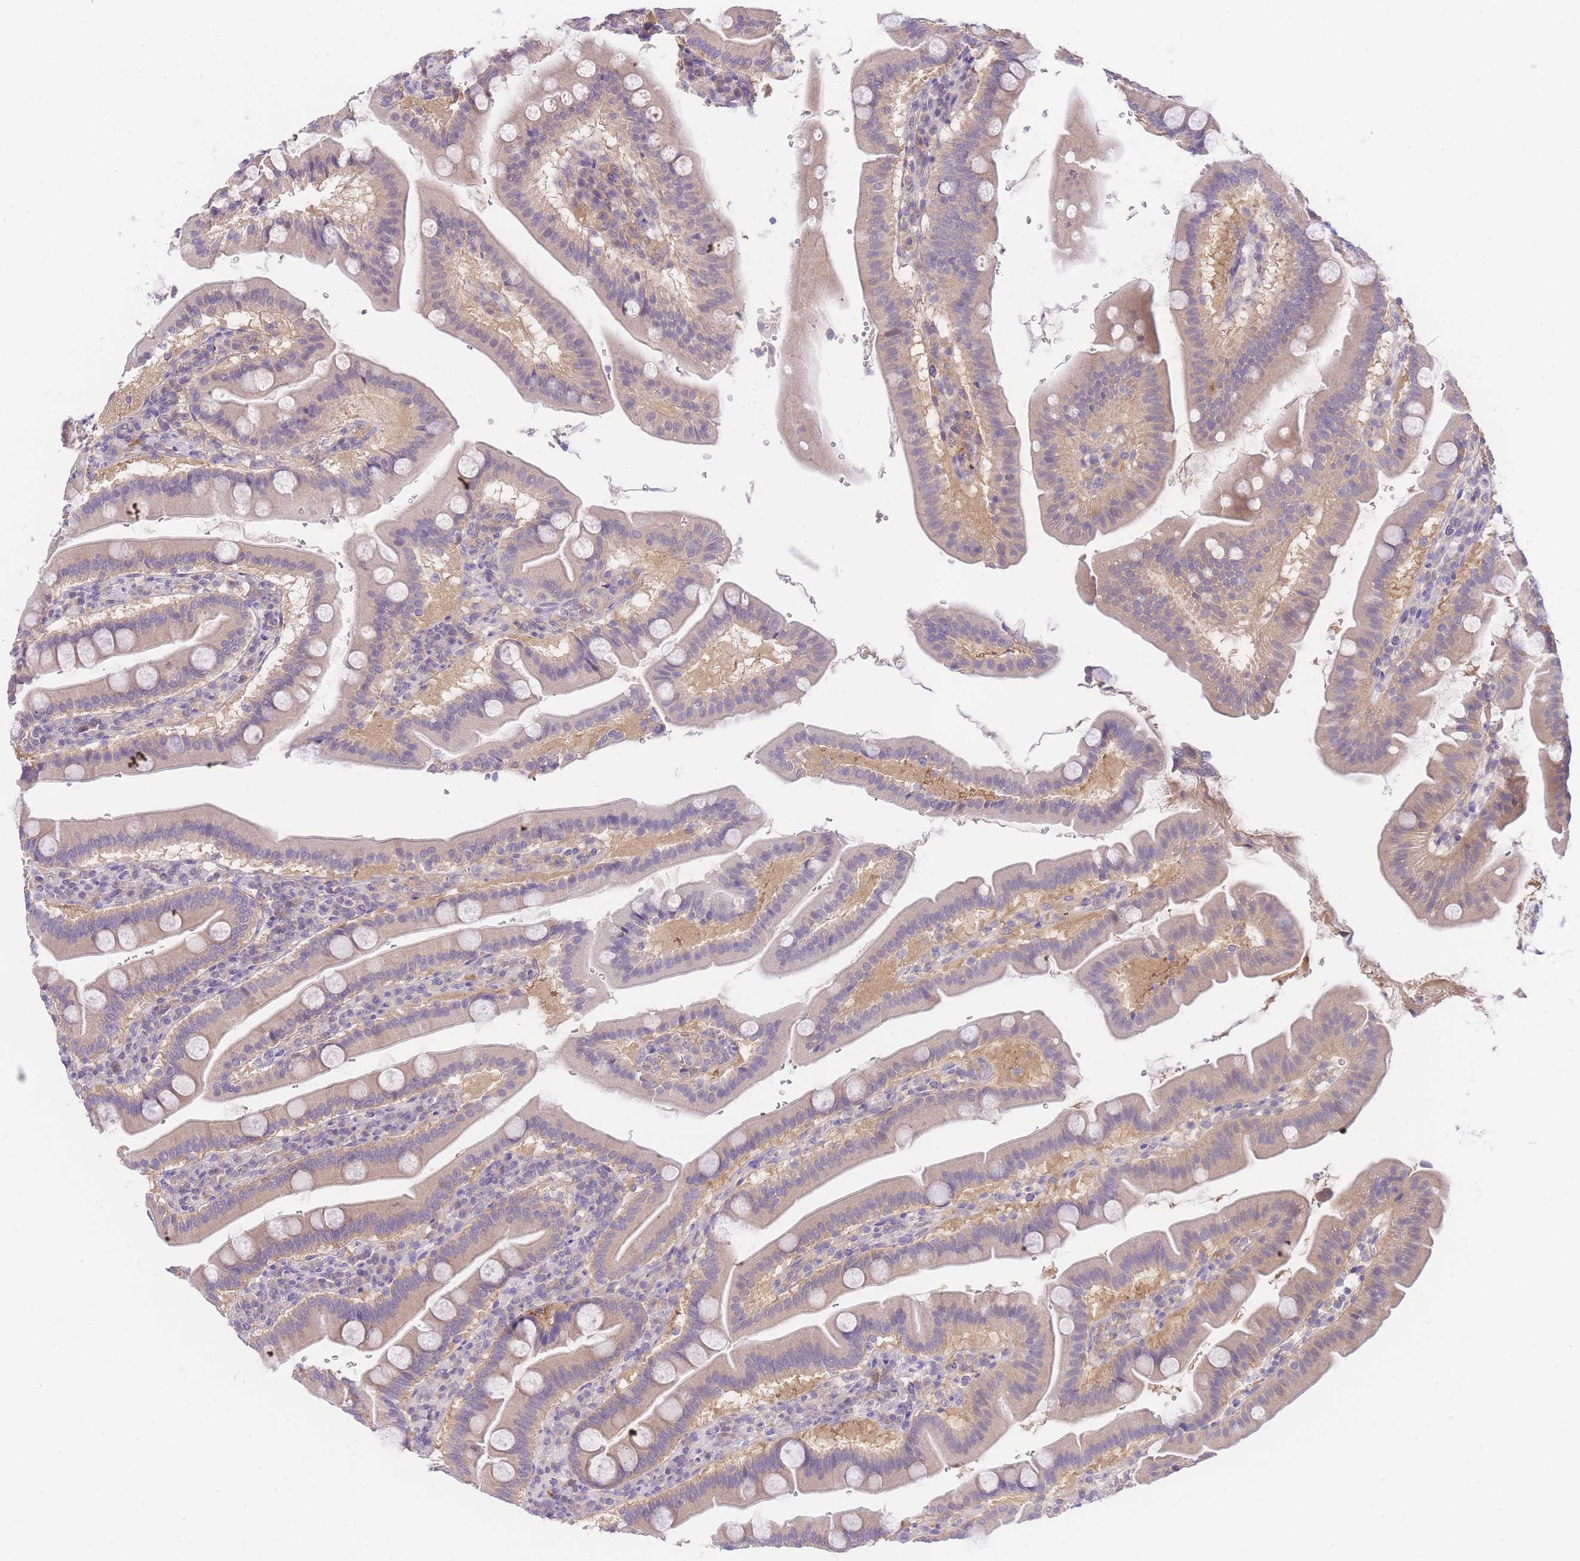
{"staining": {"intensity": "weak", "quantity": ">75%", "location": "cytoplasmic/membranous"}, "tissue": "duodenum", "cell_type": "Glandular cells", "image_type": "normal", "snomed": [{"axis": "morphology", "description": "Normal tissue, NOS"}, {"axis": "morphology", "description": "Adenocarcinoma, NOS"}, {"axis": "topography", "description": "Pancreas"}, {"axis": "topography", "description": "Duodenum"}], "caption": "This photomicrograph exhibits immunohistochemistry staining of normal duodenum, with low weak cytoplasmic/membranous positivity in about >75% of glandular cells.", "gene": "LIPH", "patient": {"sex": "male", "age": 50}}